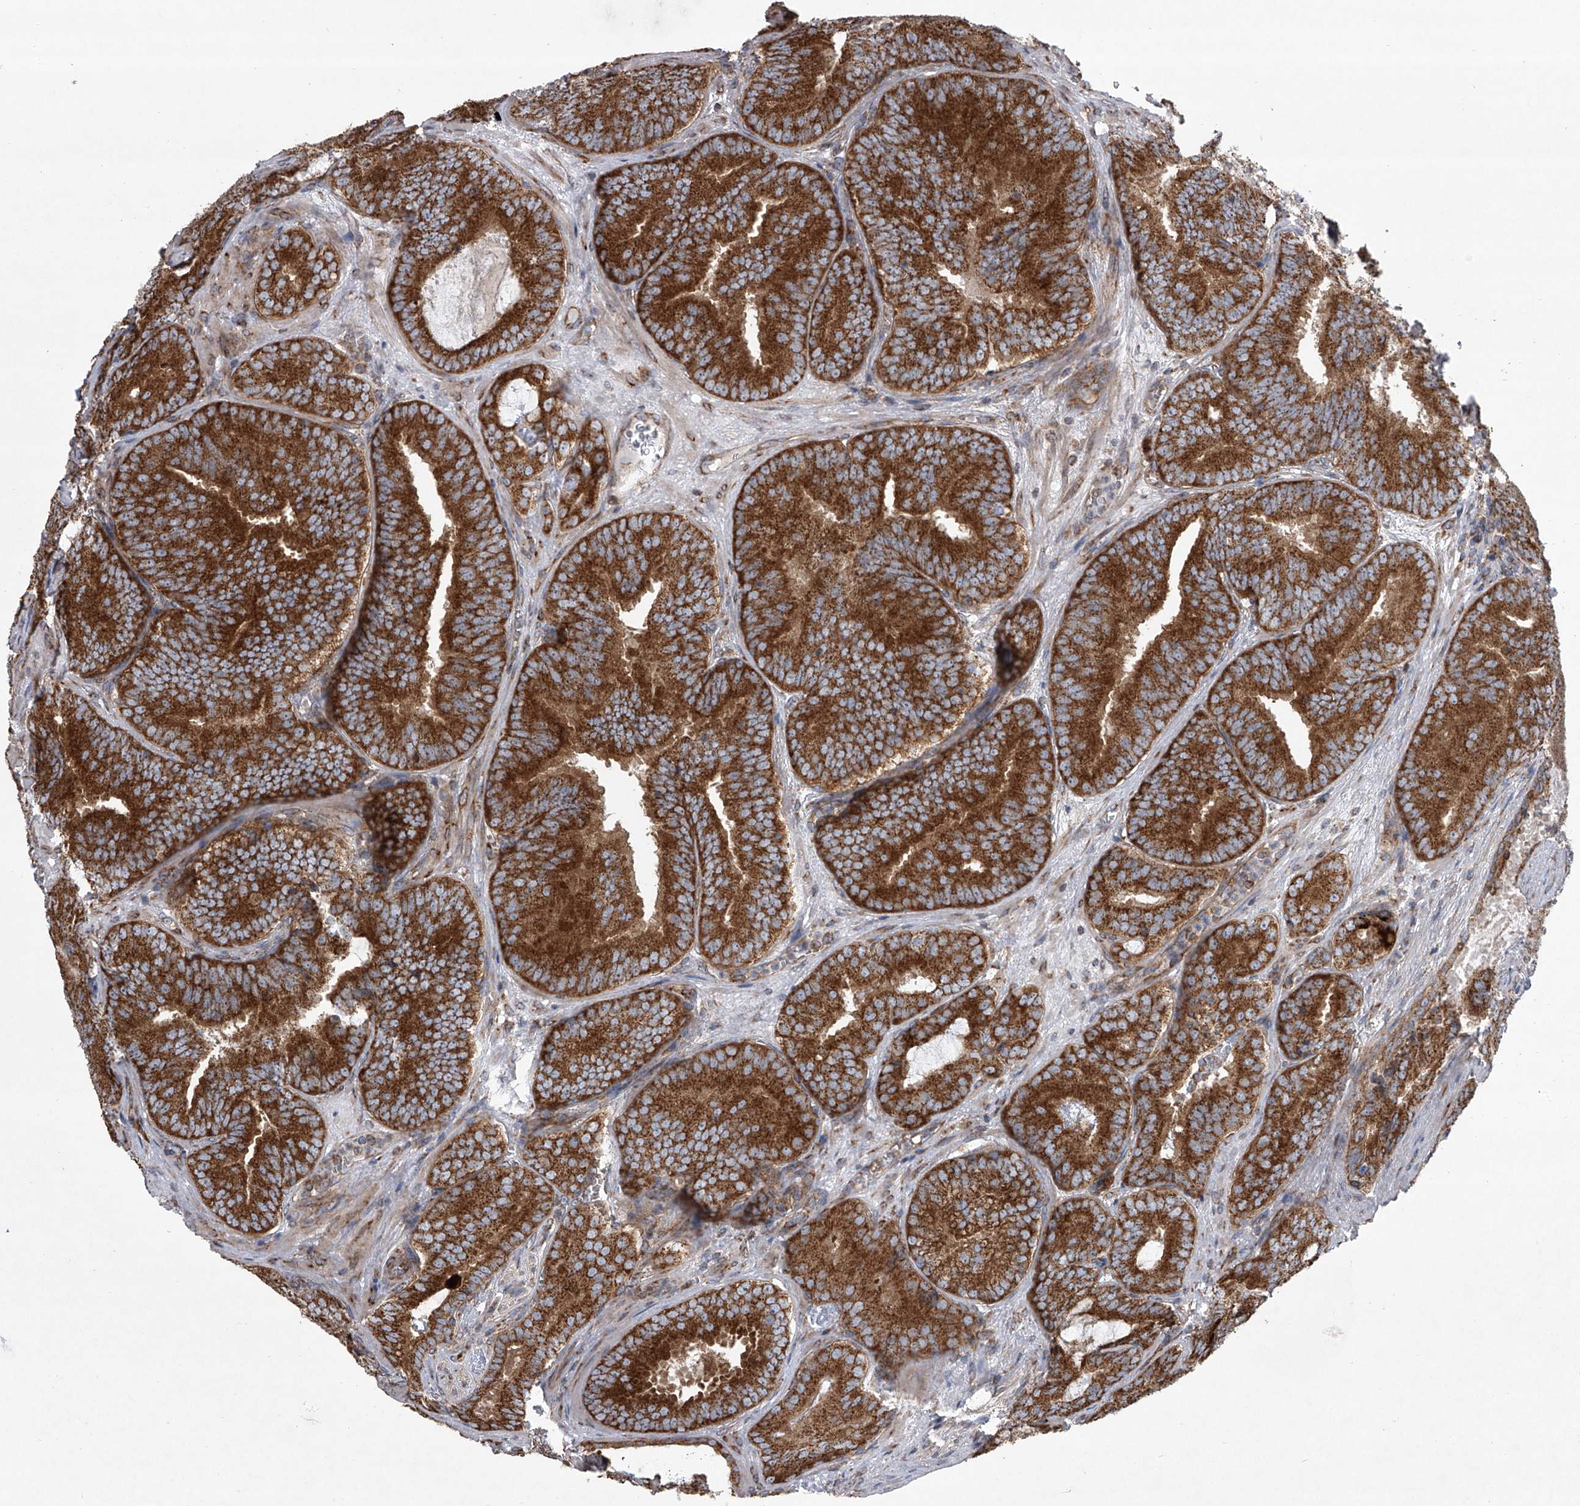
{"staining": {"intensity": "strong", "quantity": ">75%", "location": "cytoplasmic/membranous"}, "tissue": "prostate cancer", "cell_type": "Tumor cells", "image_type": "cancer", "snomed": [{"axis": "morphology", "description": "Adenocarcinoma, High grade"}, {"axis": "topography", "description": "Prostate"}], "caption": "IHC staining of high-grade adenocarcinoma (prostate), which reveals high levels of strong cytoplasmic/membranous expression in approximately >75% of tumor cells indicating strong cytoplasmic/membranous protein expression. The staining was performed using DAB (brown) for protein detection and nuclei were counterstained in hematoxylin (blue).", "gene": "ZC3H15", "patient": {"sex": "male", "age": 66}}